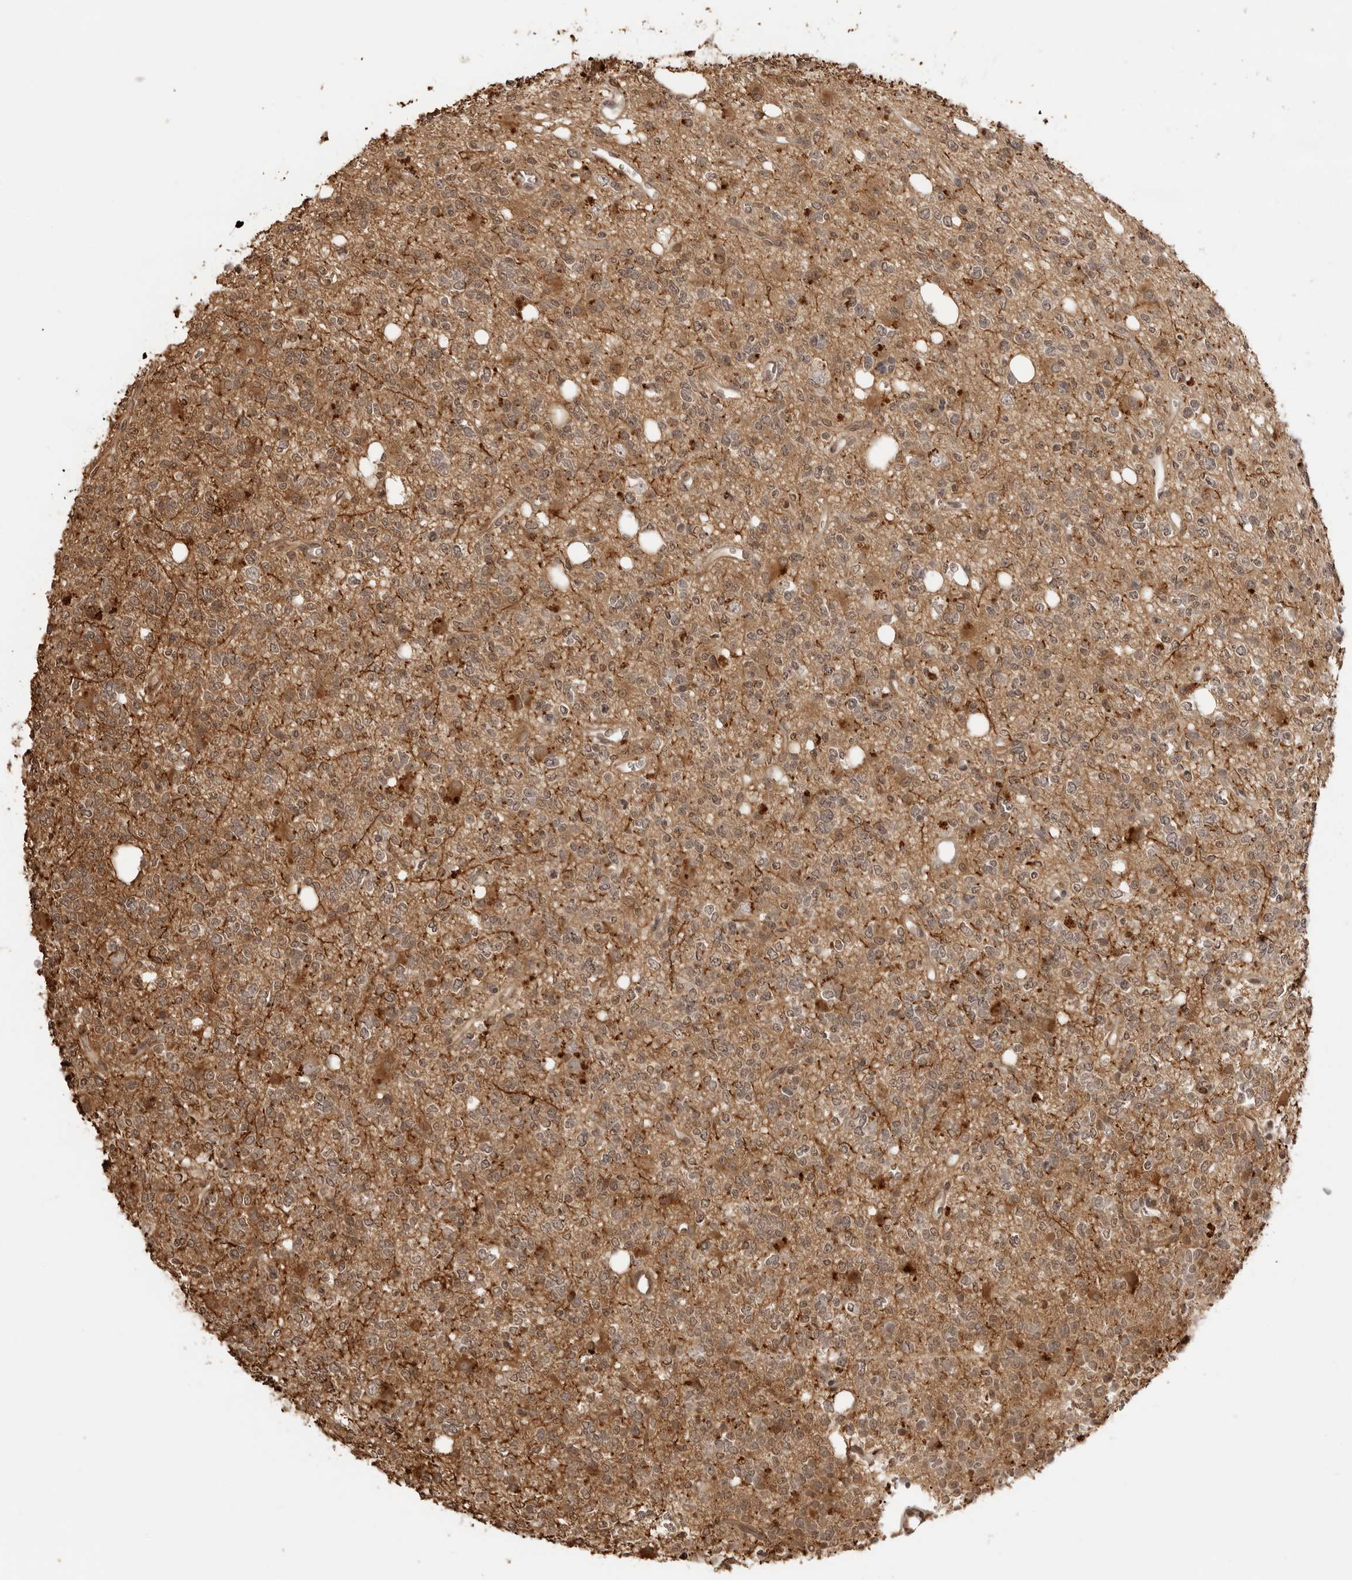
{"staining": {"intensity": "moderate", "quantity": "25%-75%", "location": "cytoplasmic/membranous"}, "tissue": "glioma", "cell_type": "Tumor cells", "image_type": "cancer", "snomed": [{"axis": "morphology", "description": "Glioma, malignant, High grade"}, {"axis": "topography", "description": "Brain"}], "caption": "The photomicrograph demonstrates a brown stain indicating the presence of a protein in the cytoplasmic/membranous of tumor cells in glioma. The protein is shown in brown color, while the nuclei are stained blue.", "gene": "IKBKE", "patient": {"sex": "female", "age": 62}}